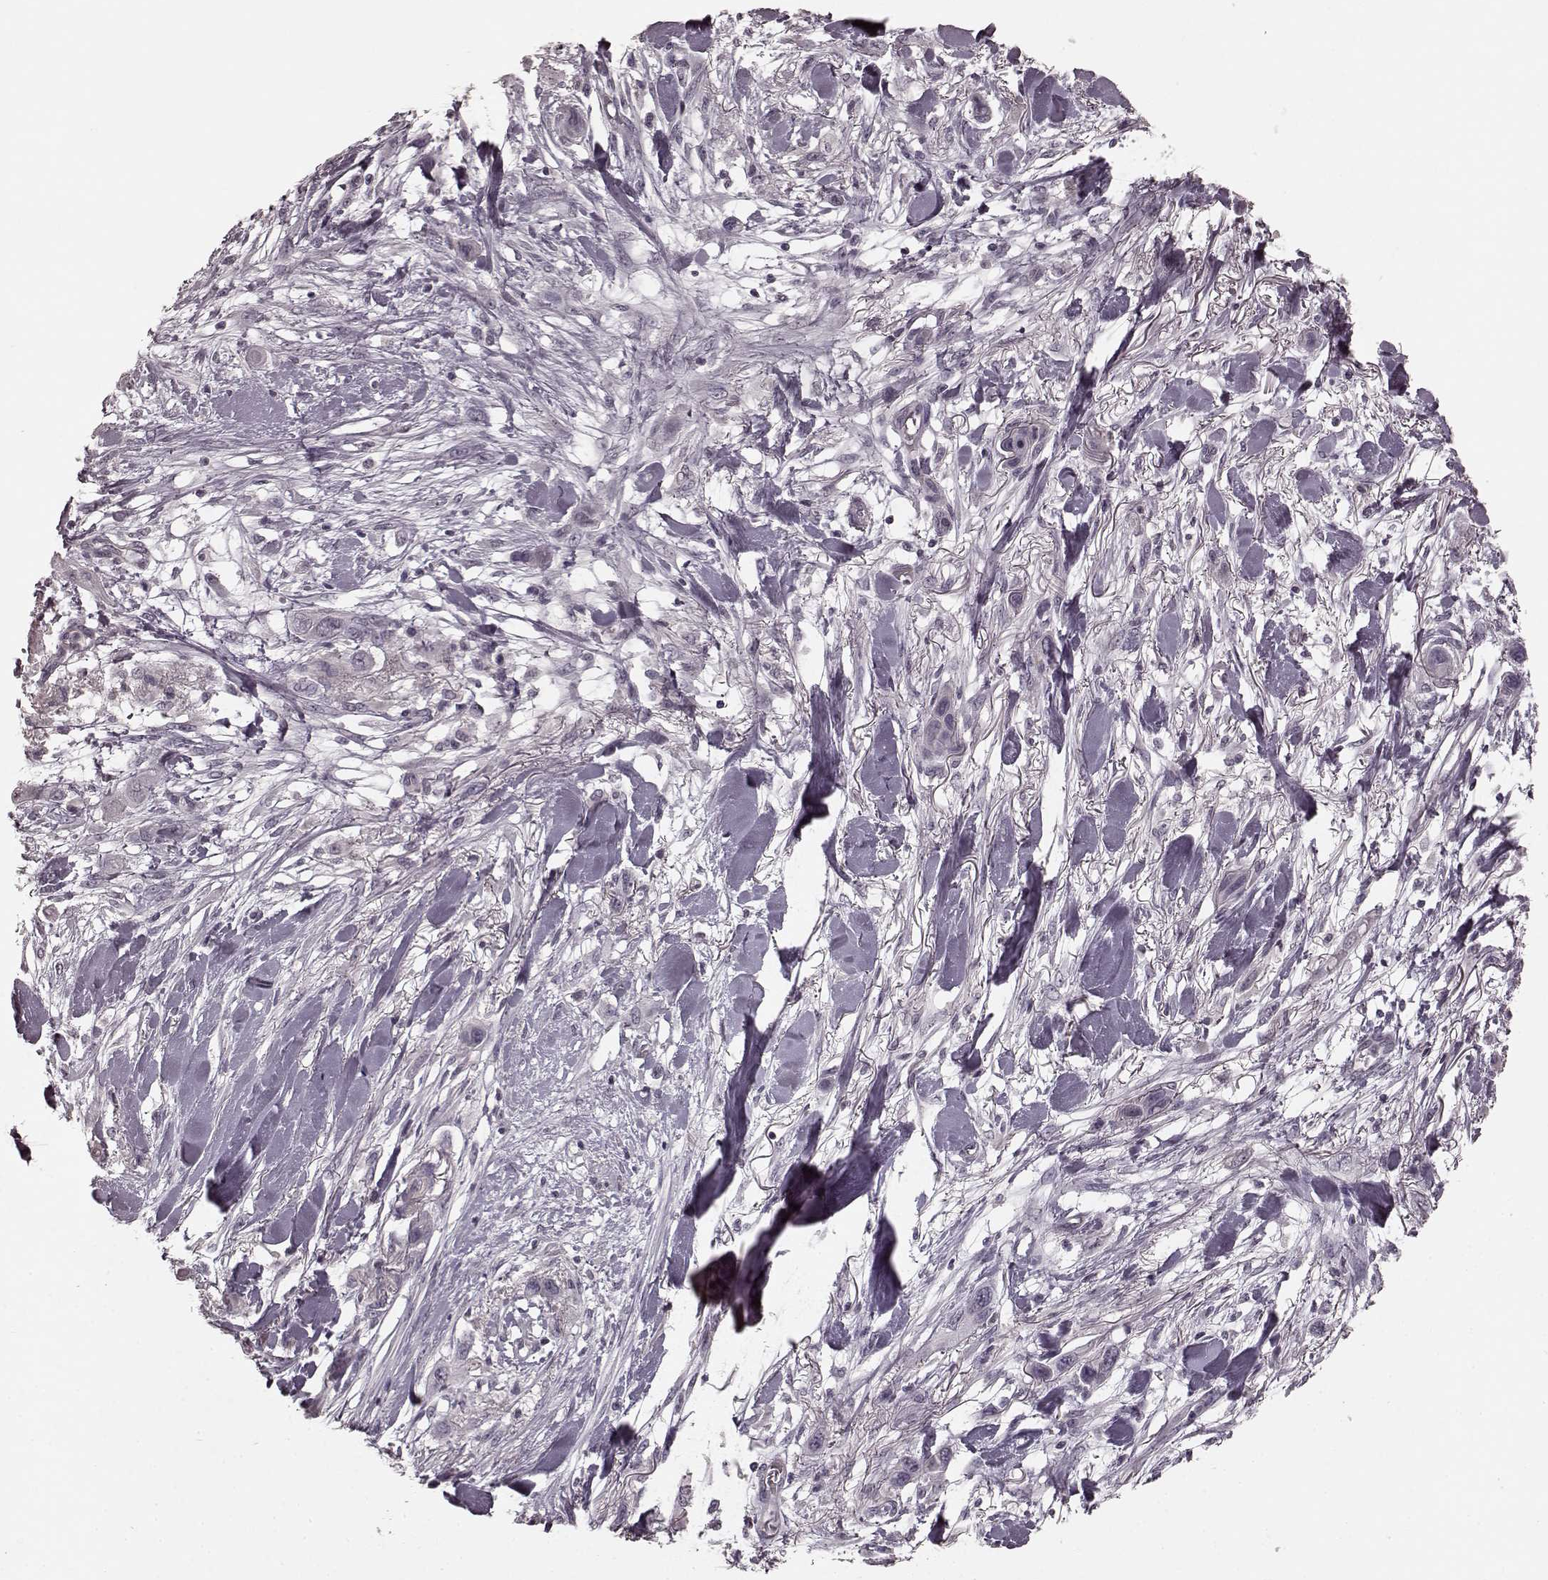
{"staining": {"intensity": "negative", "quantity": "none", "location": "none"}, "tissue": "skin cancer", "cell_type": "Tumor cells", "image_type": "cancer", "snomed": [{"axis": "morphology", "description": "Squamous cell carcinoma, NOS"}, {"axis": "topography", "description": "Skin"}], "caption": "IHC of skin squamous cell carcinoma exhibits no expression in tumor cells. Nuclei are stained in blue.", "gene": "PRKCE", "patient": {"sex": "male", "age": 79}}